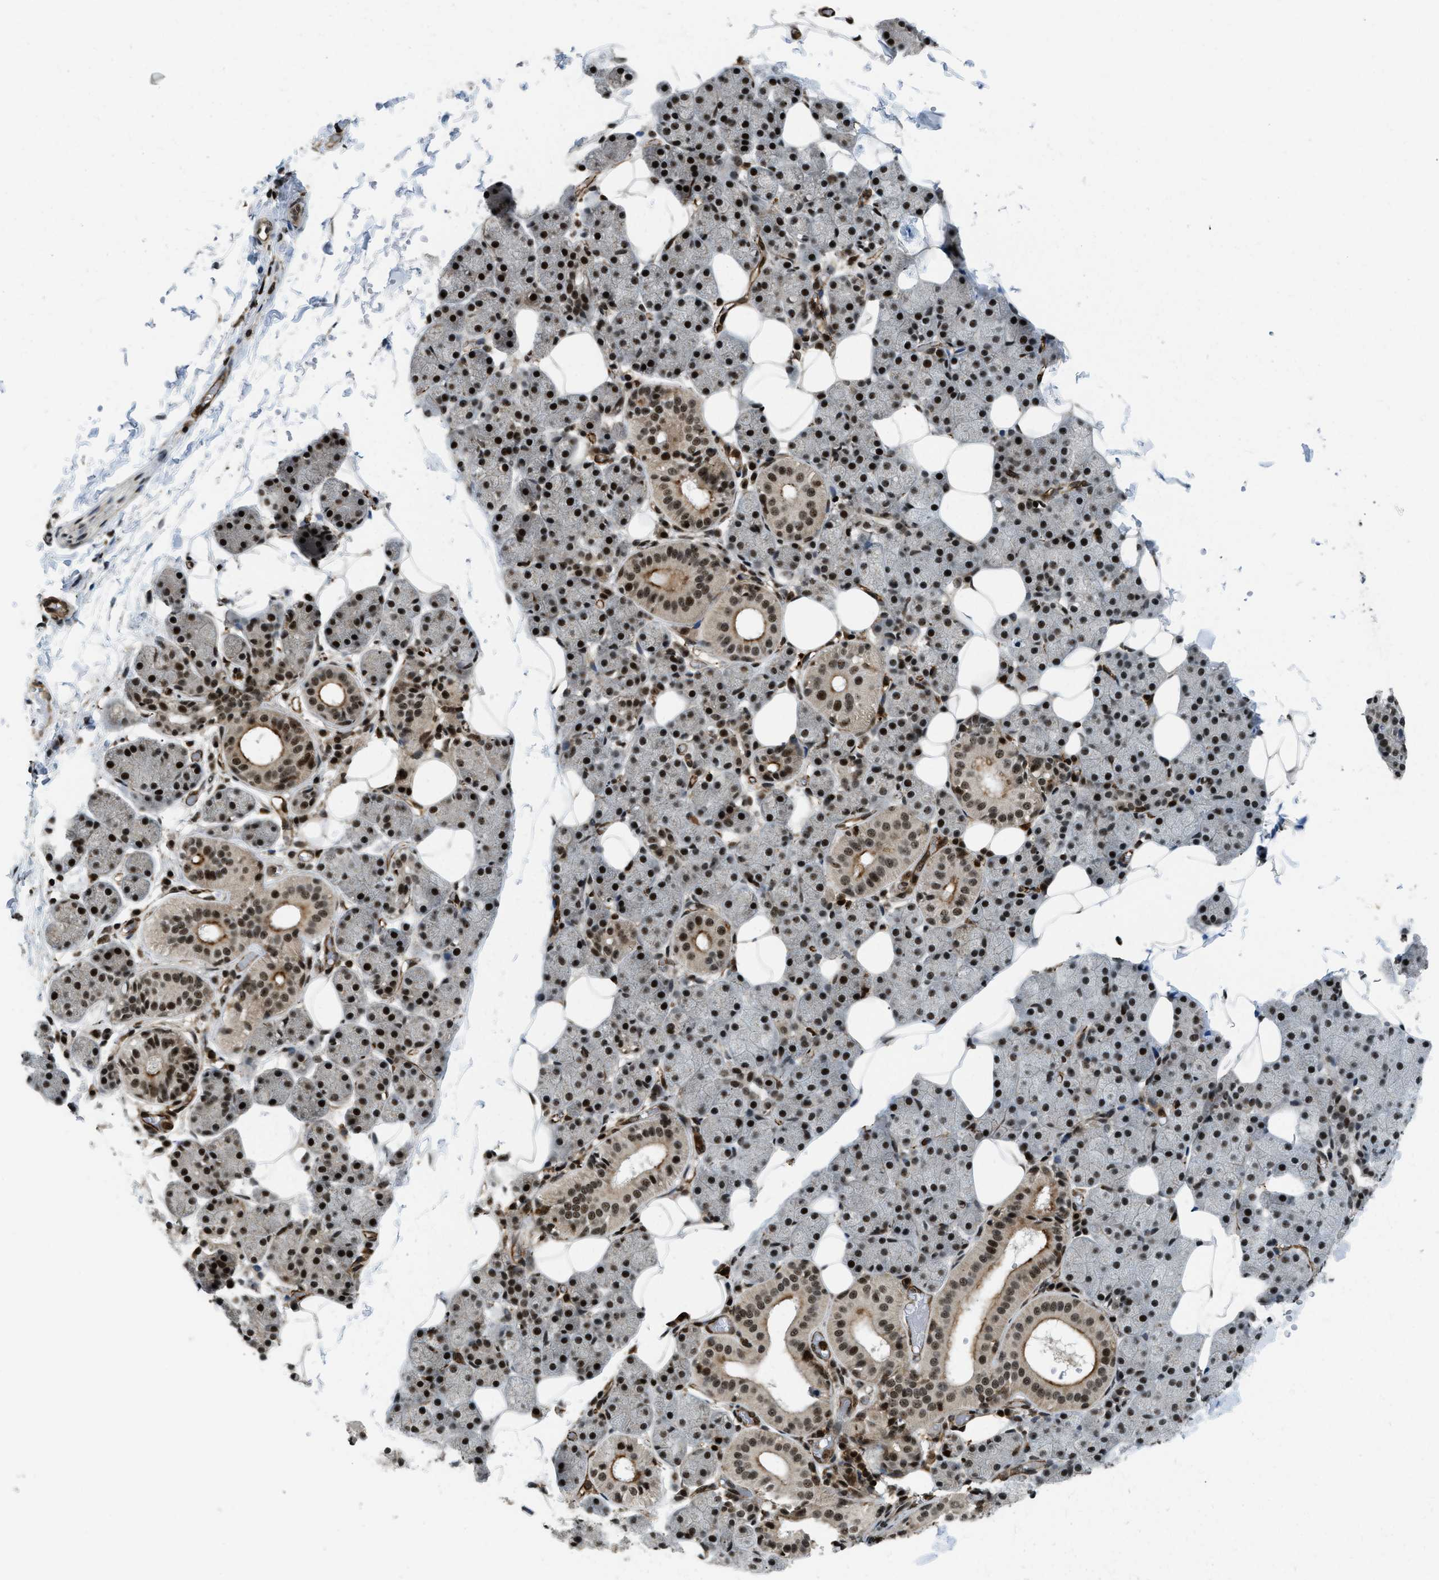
{"staining": {"intensity": "moderate", "quantity": ">75%", "location": "nuclear"}, "tissue": "salivary gland", "cell_type": "Glandular cells", "image_type": "normal", "snomed": [{"axis": "morphology", "description": "Normal tissue, NOS"}, {"axis": "topography", "description": "Salivary gland"}], "caption": "Moderate nuclear staining is present in about >75% of glandular cells in unremarkable salivary gland. (DAB (3,3'-diaminobenzidine) = brown stain, brightfield microscopy at high magnification).", "gene": "E2F1", "patient": {"sex": "female", "age": 33}}